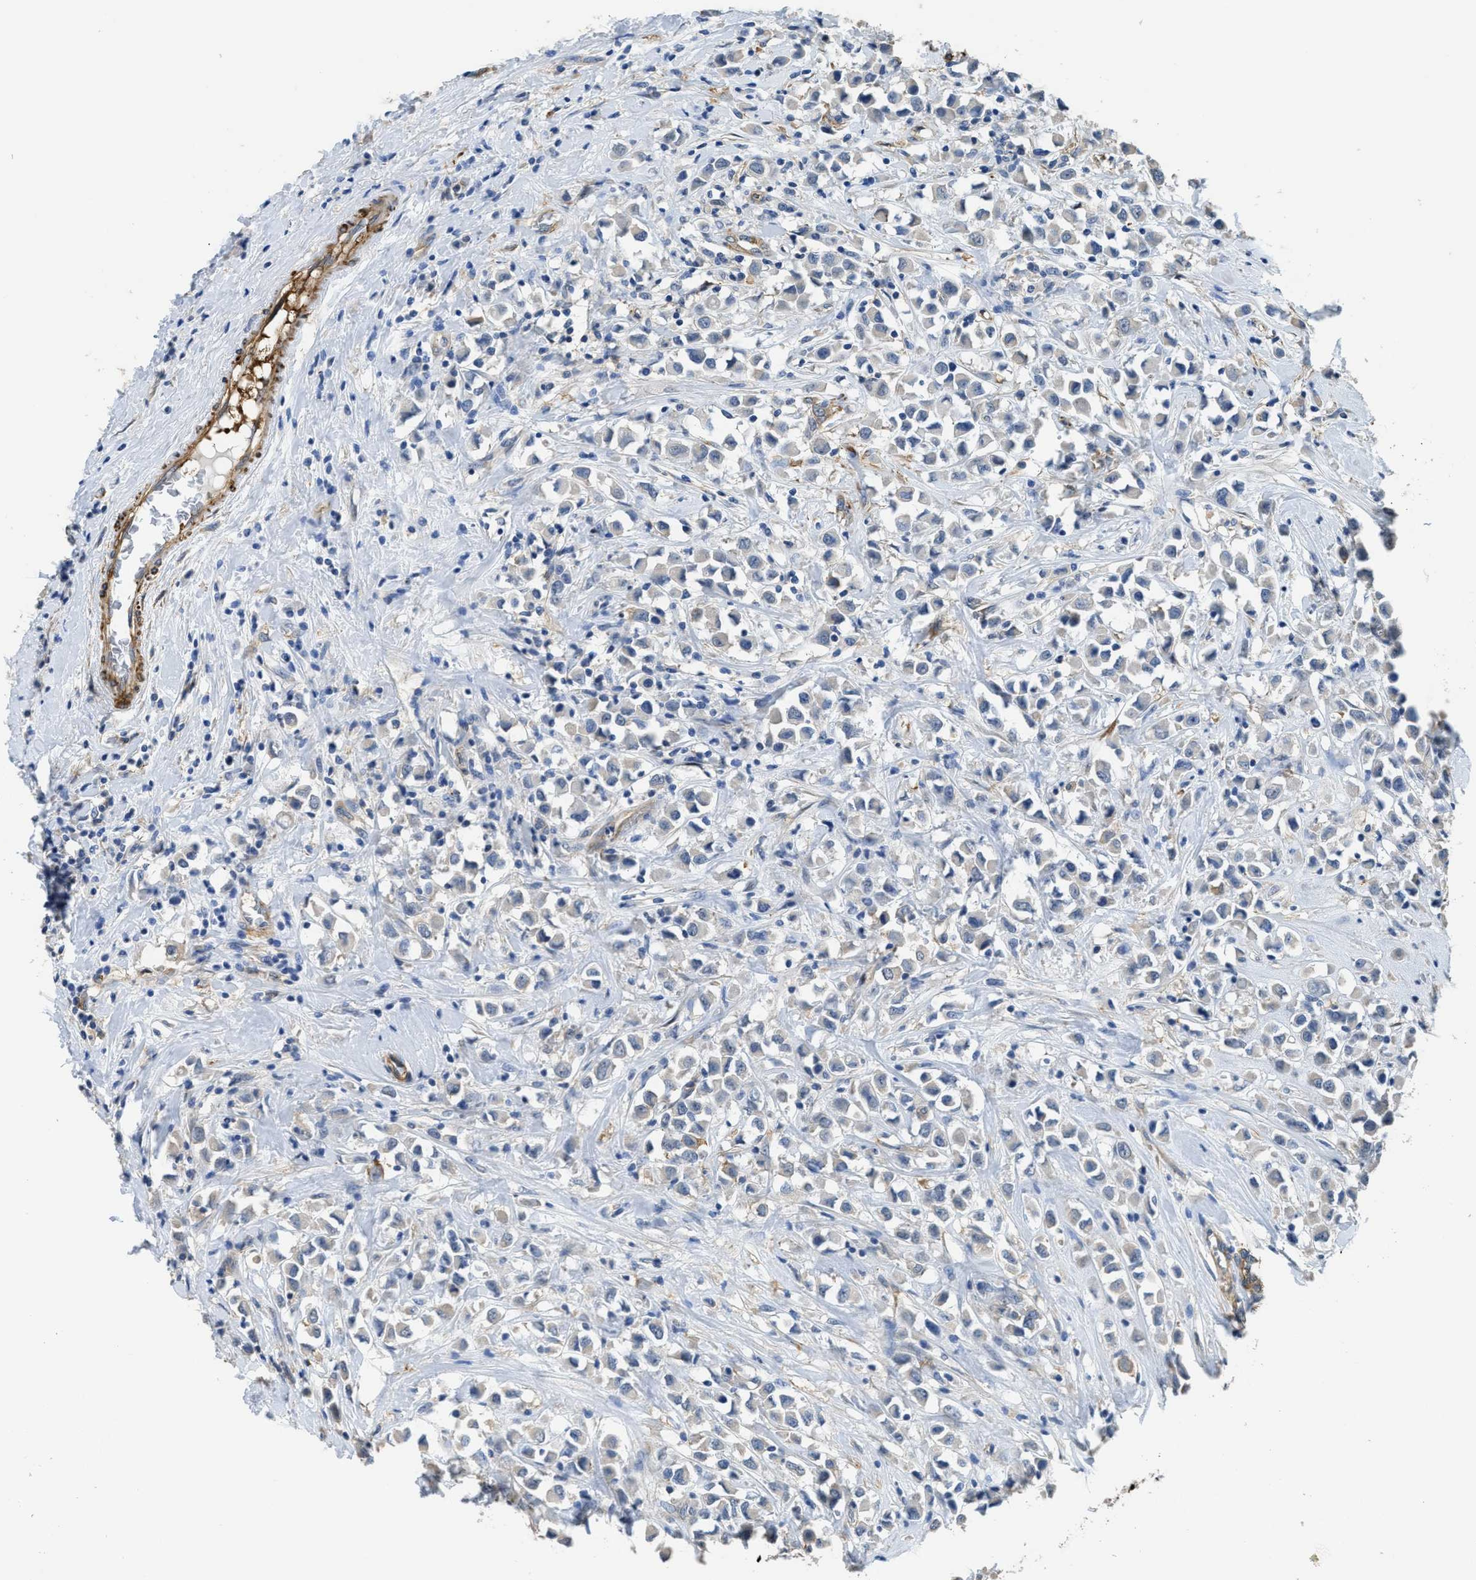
{"staining": {"intensity": "negative", "quantity": "none", "location": "none"}, "tissue": "breast cancer", "cell_type": "Tumor cells", "image_type": "cancer", "snomed": [{"axis": "morphology", "description": "Duct carcinoma"}, {"axis": "topography", "description": "Breast"}], "caption": "Immunohistochemical staining of human breast cancer (infiltrating ductal carcinoma) exhibits no significant staining in tumor cells.", "gene": "ZSWIM5", "patient": {"sex": "female", "age": 61}}